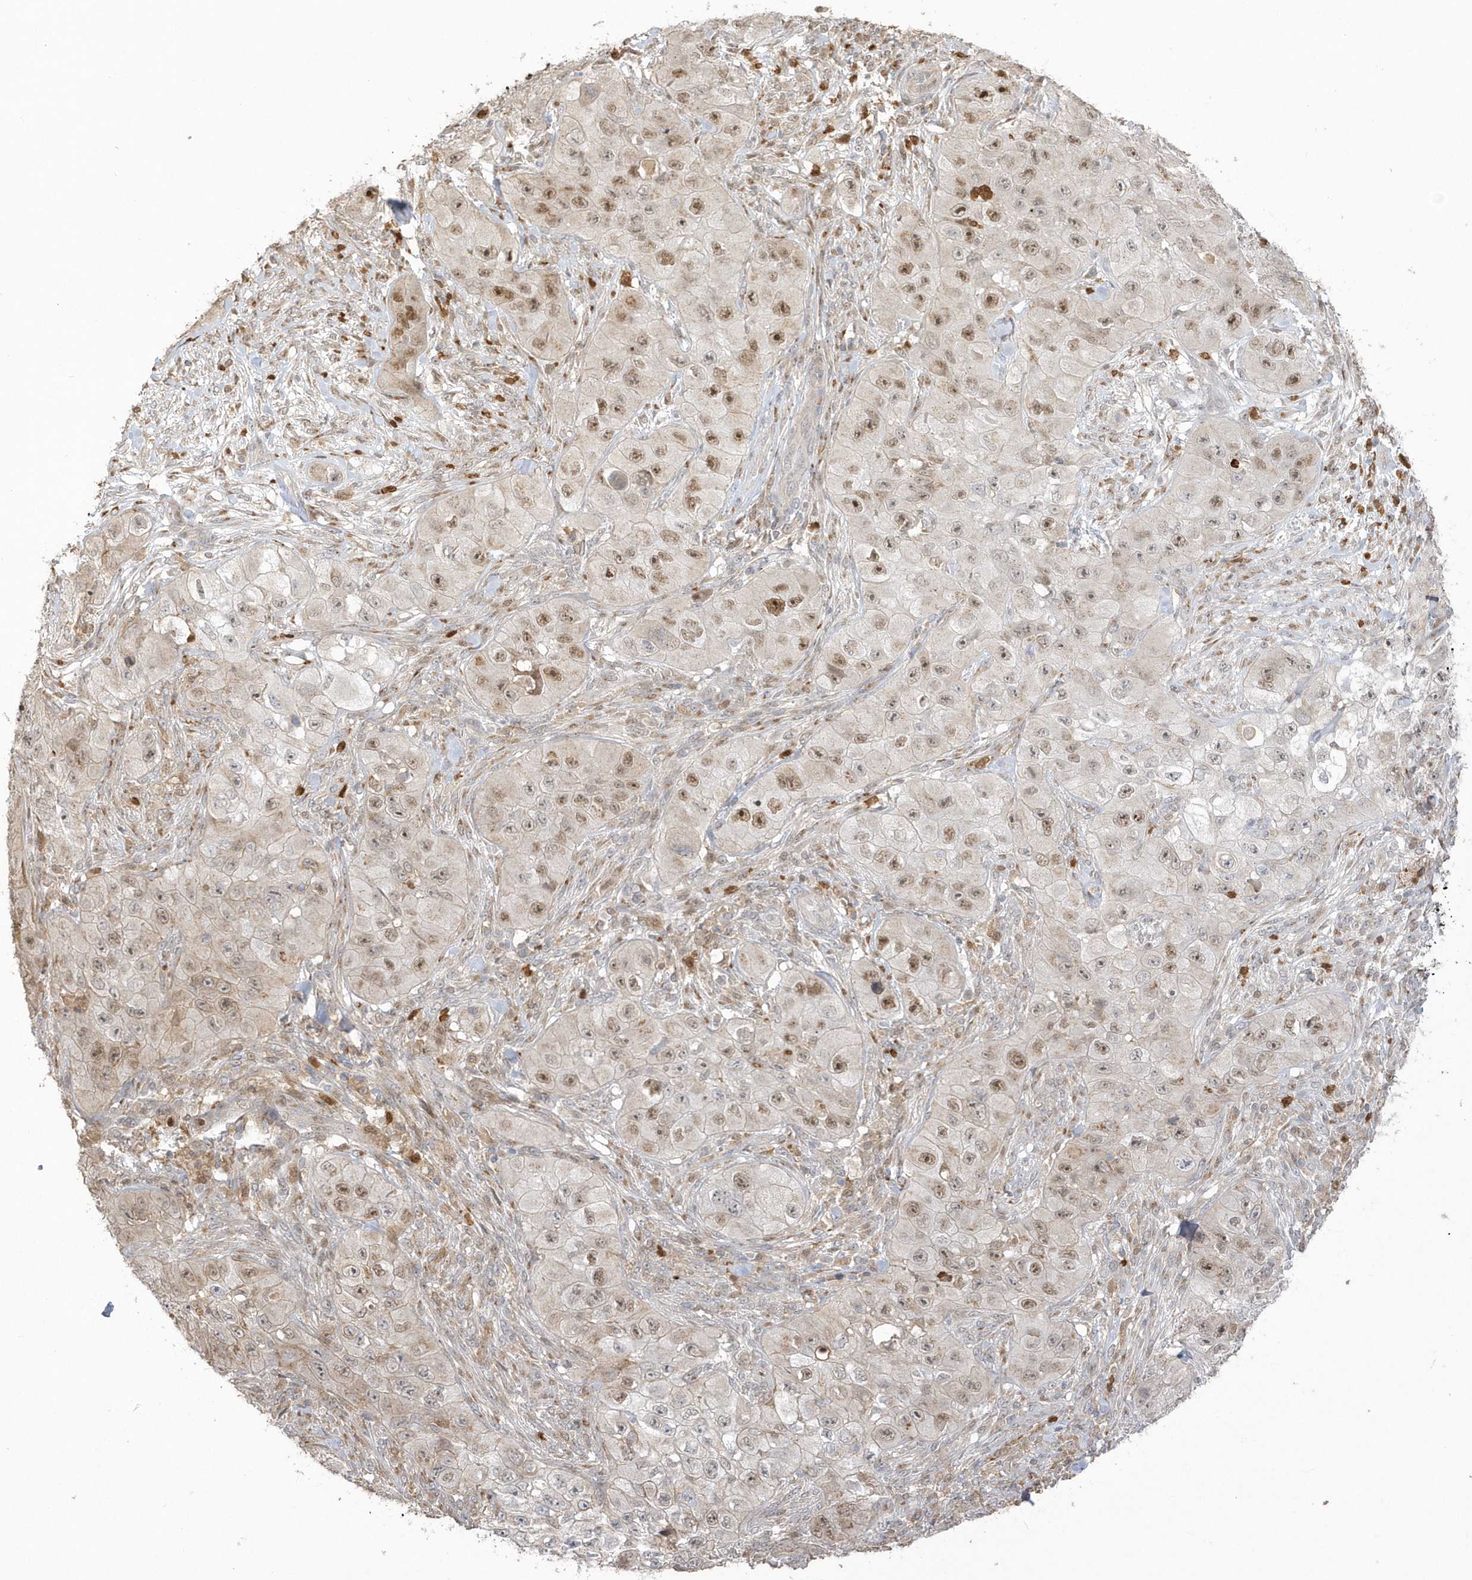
{"staining": {"intensity": "moderate", "quantity": ">75%", "location": "nuclear"}, "tissue": "skin cancer", "cell_type": "Tumor cells", "image_type": "cancer", "snomed": [{"axis": "morphology", "description": "Squamous cell carcinoma, NOS"}, {"axis": "topography", "description": "Skin"}, {"axis": "topography", "description": "Subcutis"}], "caption": "Squamous cell carcinoma (skin) tissue shows moderate nuclear positivity in about >75% of tumor cells, visualized by immunohistochemistry.", "gene": "NAF1", "patient": {"sex": "male", "age": 73}}